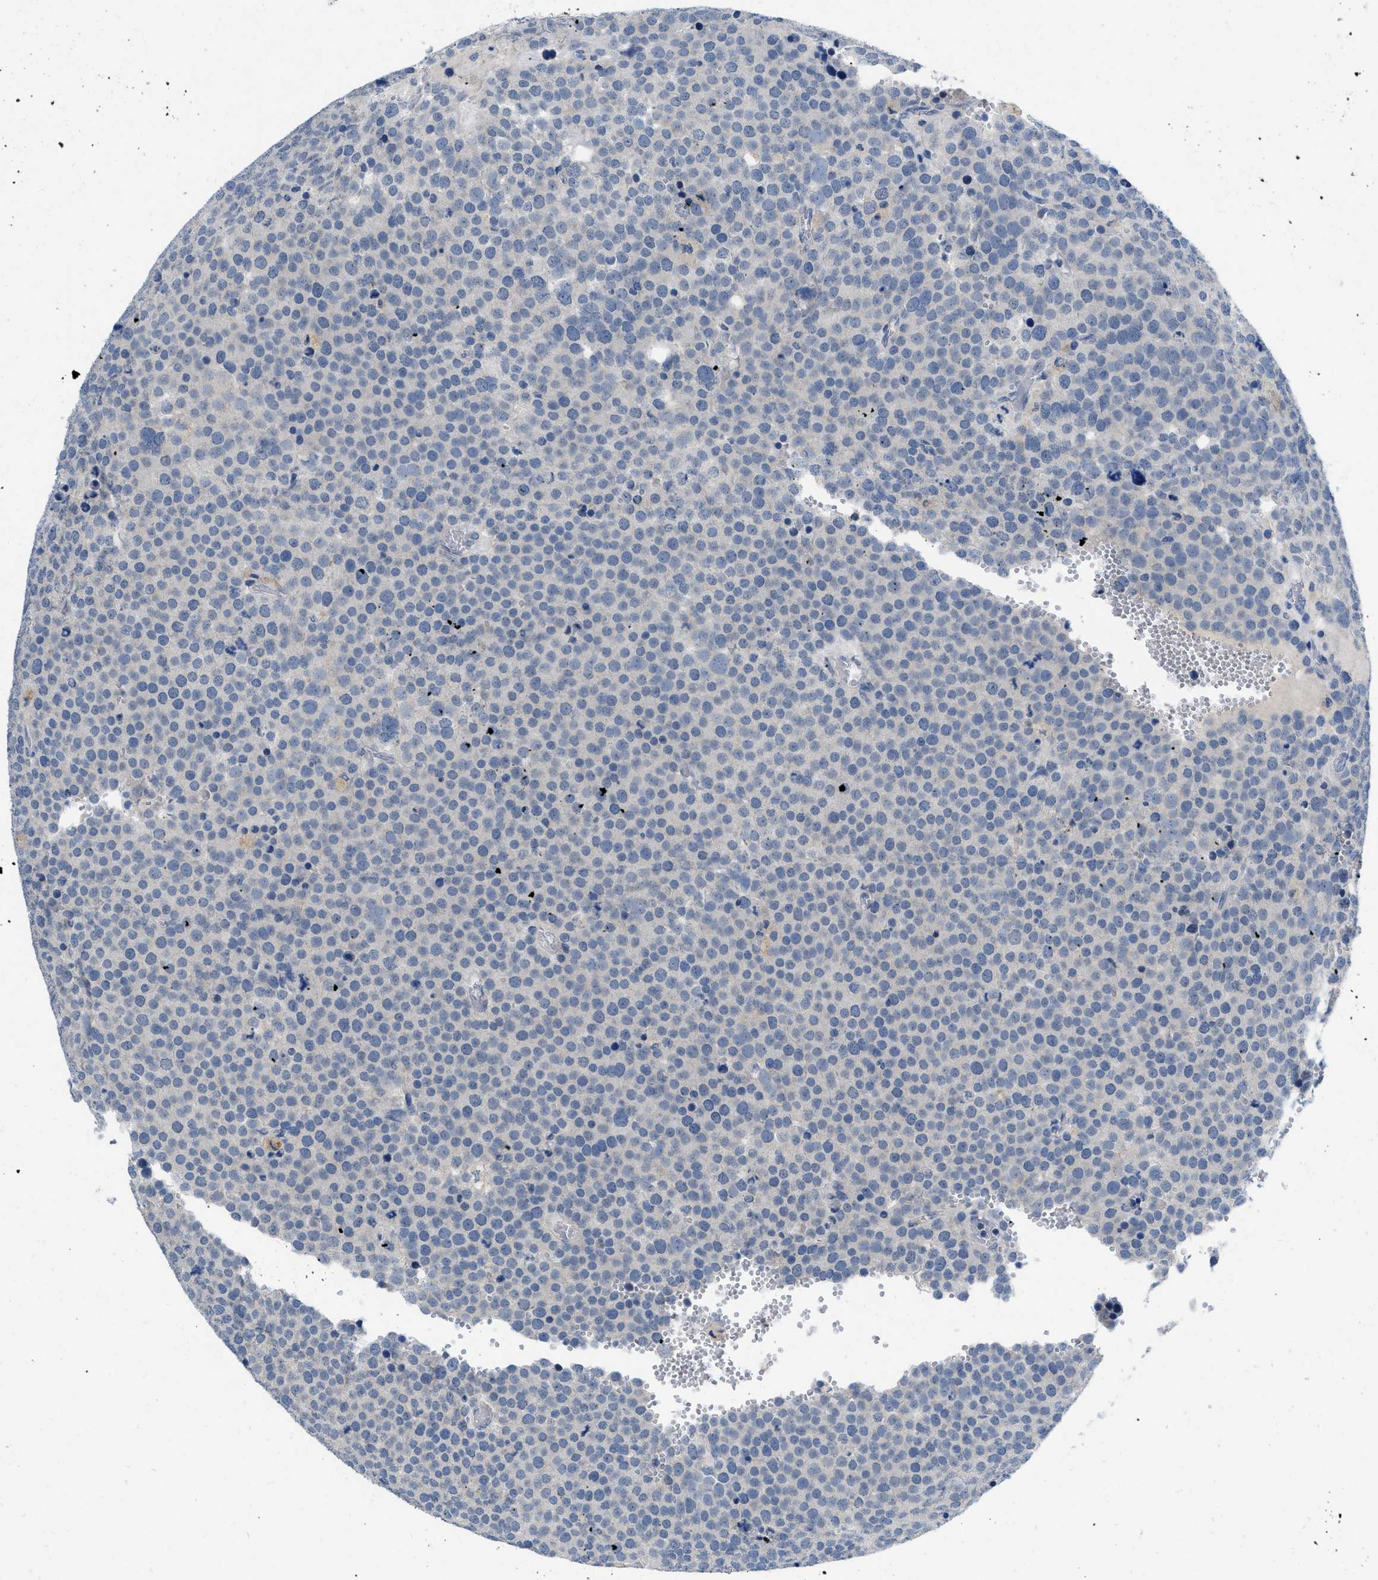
{"staining": {"intensity": "negative", "quantity": "none", "location": "none"}, "tissue": "testis cancer", "cell_type": "Tumor cells", "image_type": "cancer", "snomed": [{"axis": "morphology", "description": "Normal tissue, NOS"}, {"axis": "morphology", "description": "Seminoma, NOS"}, {"axis": "topography", "description": "Testis"}], "caption": "Immunohistochemistry (IHC) micrograph of human testis seminoma stained for a protein (brown), which shows no positivity in tumor cells.", "gene": "PYY", "patient": {"sex": "male", "age": 71}}